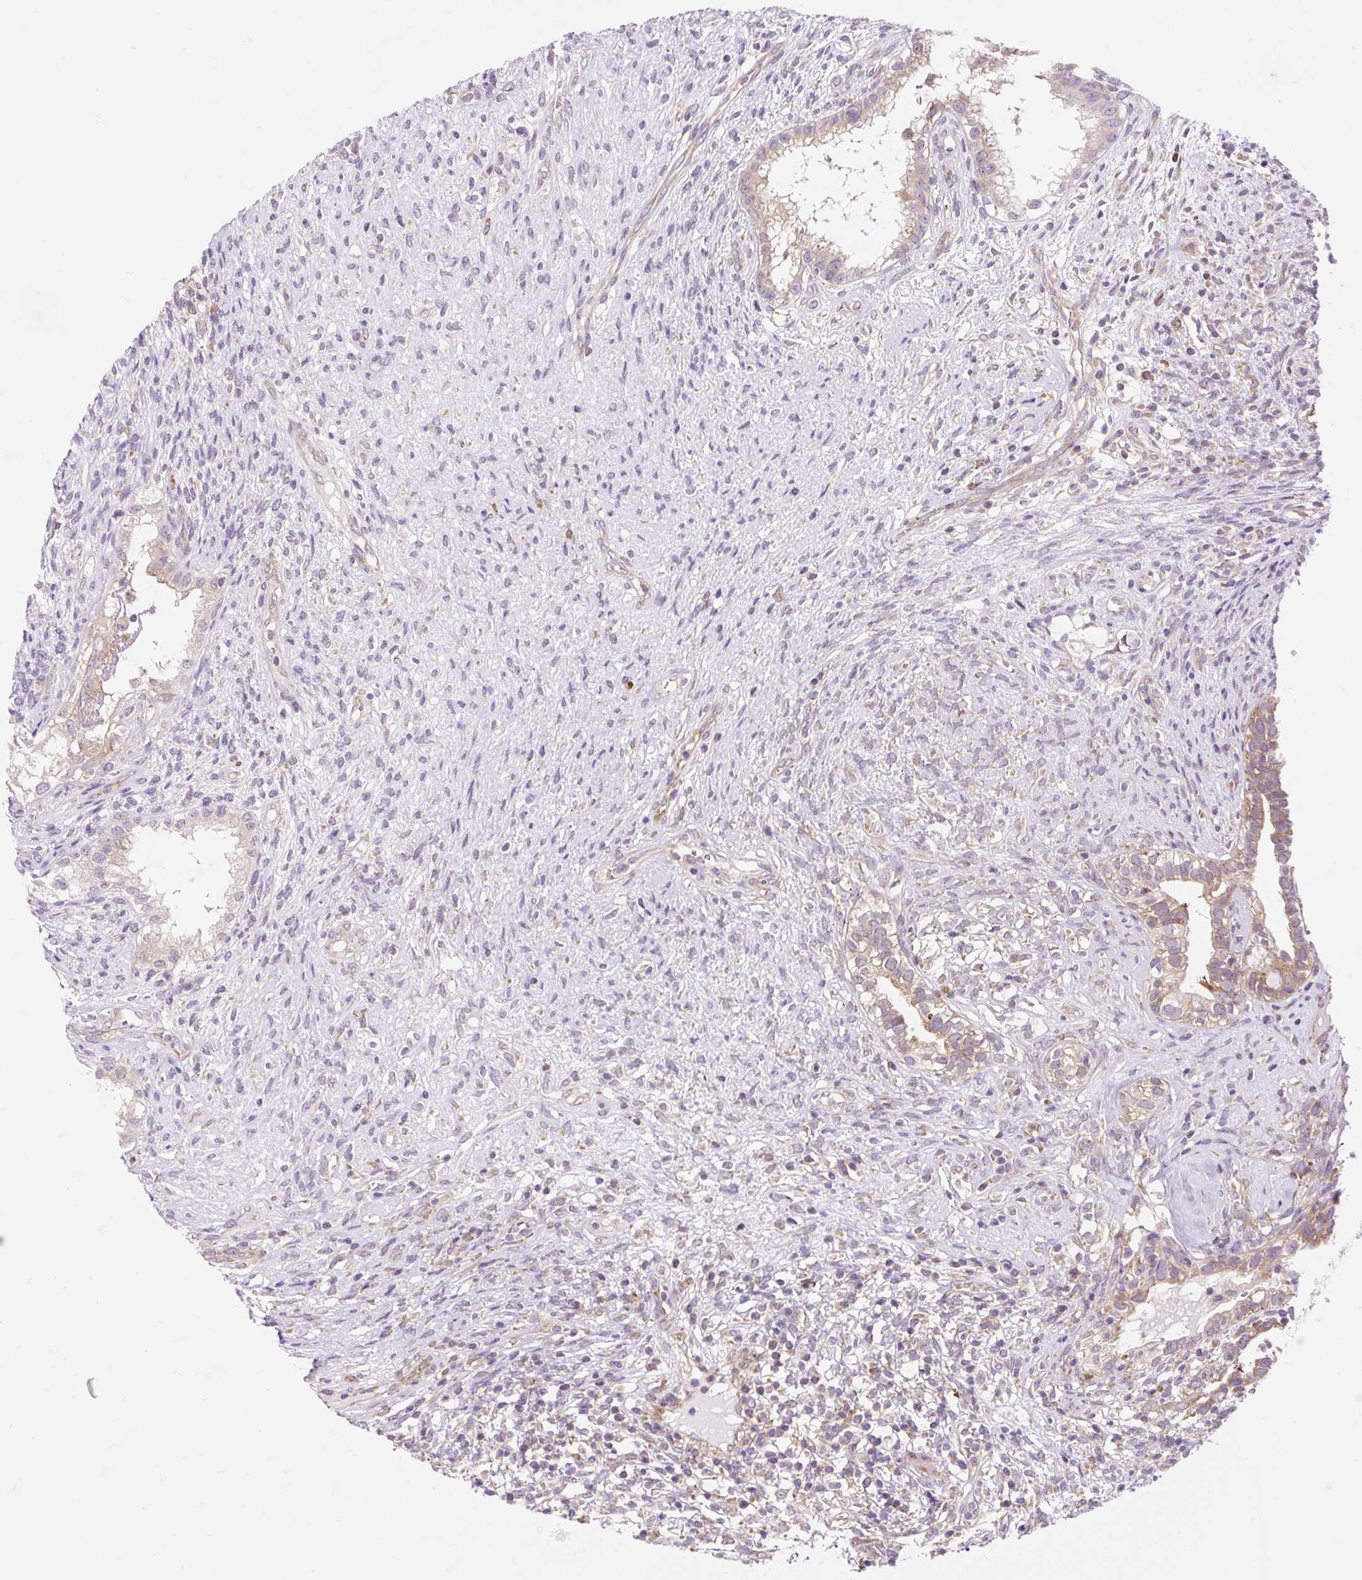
{"staining": {"intensity": "moderate", "quantity": "25%-75%", "location": "cytoplasmic/membranous"}, "tissue": "testis cancer", "cell_type": "Tumor cells", "image_type": "cancer", "snomed": [{"axis": "morphology", "description": "Seminoma, NOS"}, {"axis": "morphology", "description": "Carcinoma, Embryonal, NOS"}, {"axis": "topography", "description": "Testis"}], "caption": "Tumor cells exhibit medium levels of moderate cytoplasmic/membranous positivity in approximately 25%-75% of cells in embryonal carcinoma (testis).", "gene": "GPR45", "patient": {"sex": "male", "age": 41}}